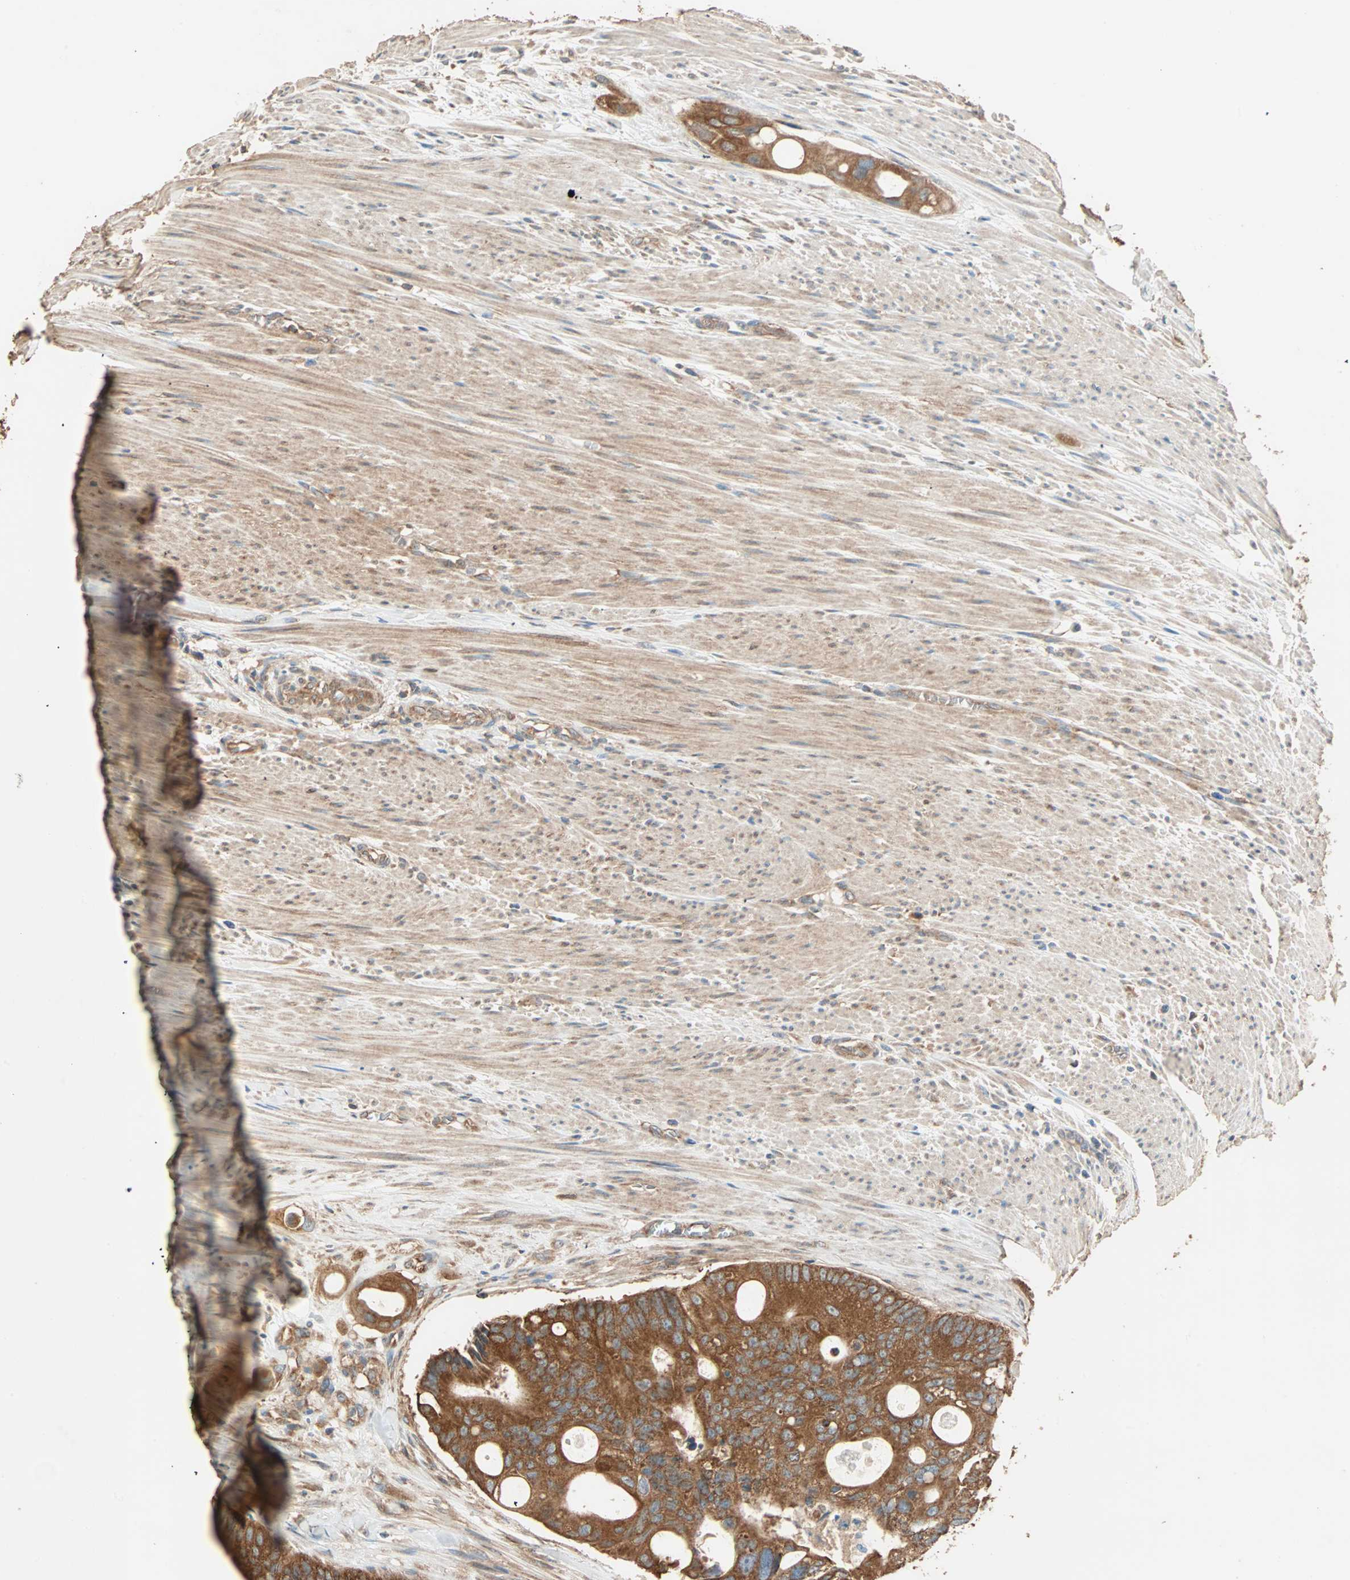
{"staining": {"intensity": "strong", "quantity": ">75%", "location": "cytoplasmic/membranous"}, "tissue": "colorectal cancer", "cell_type": "Tumor cells", "image_type": "cancer", "snomed": [{"axis": "morphology", "description": "Adenocarcinoma, NOS"}, {"axis": "topography", "description": "Colon"}], "caption": "Protein staining of adenocarcinoma (colorectal) tissue shows strong cytoplasmic/membranous expression in about >75% of tumor cells.", "gene": "EIF4G2", "patient": {"sex": "female", "age": 57}}